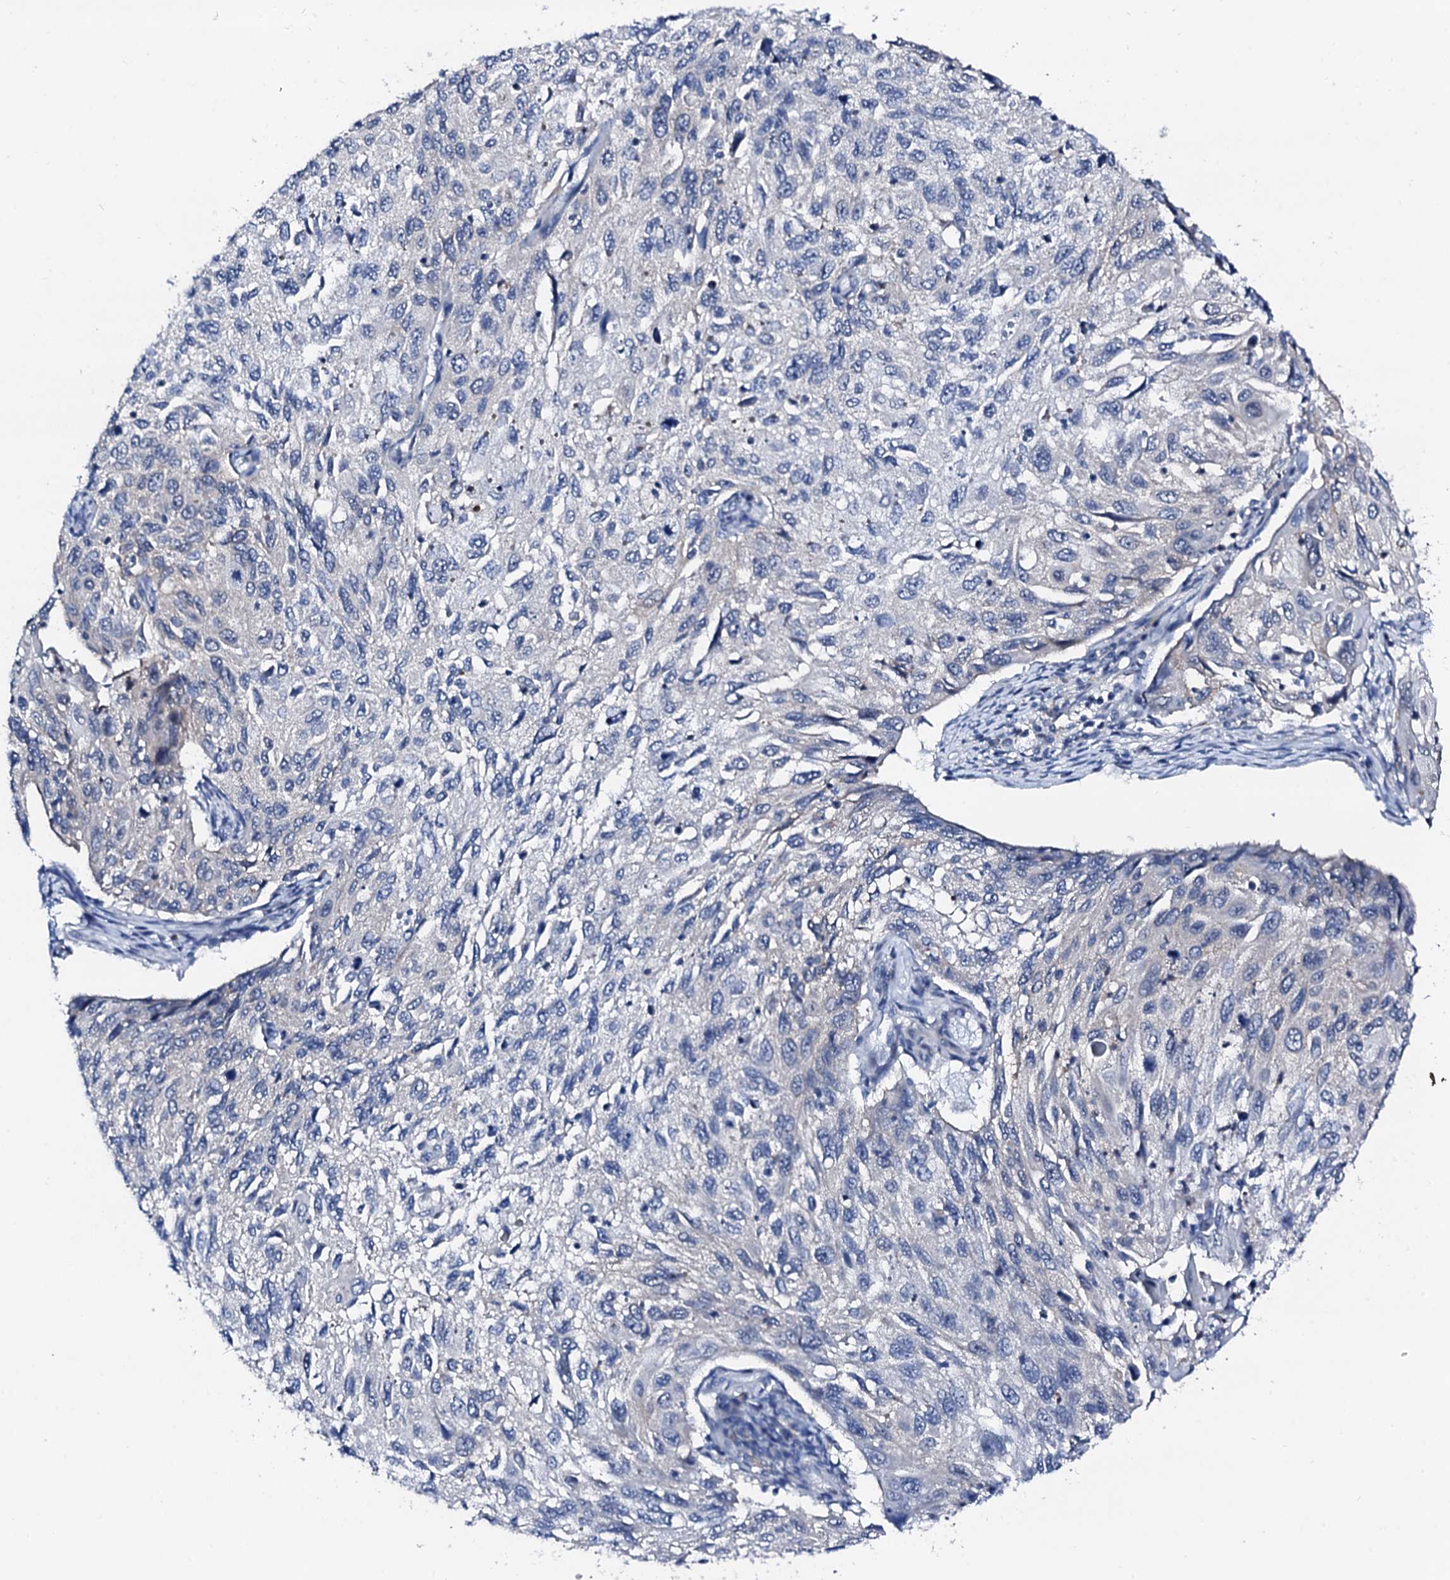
{"staining": {"intensity": "negative", "quantity": "none", "location": "none"}, "tissue": "cervical cancer", "cell_type": "Tumor cells", "image_type": "cancer", "snomed": [{"axis": "morphology", "description": "Squamous cell carcinoma, NOS"}, {"axis": "topography", "description": "Cervix"}], "caption": "Image shows no protein positivity in tumor cells of squamous cell carcinoma (cervical) tissue. (DAB (3,3'-diaminobenzidine) immunohistochemistry (IHC) with hematoxylin counter stain).", "gene": "TRAFD1", "patient": {"sex": "female", "age": 70}}